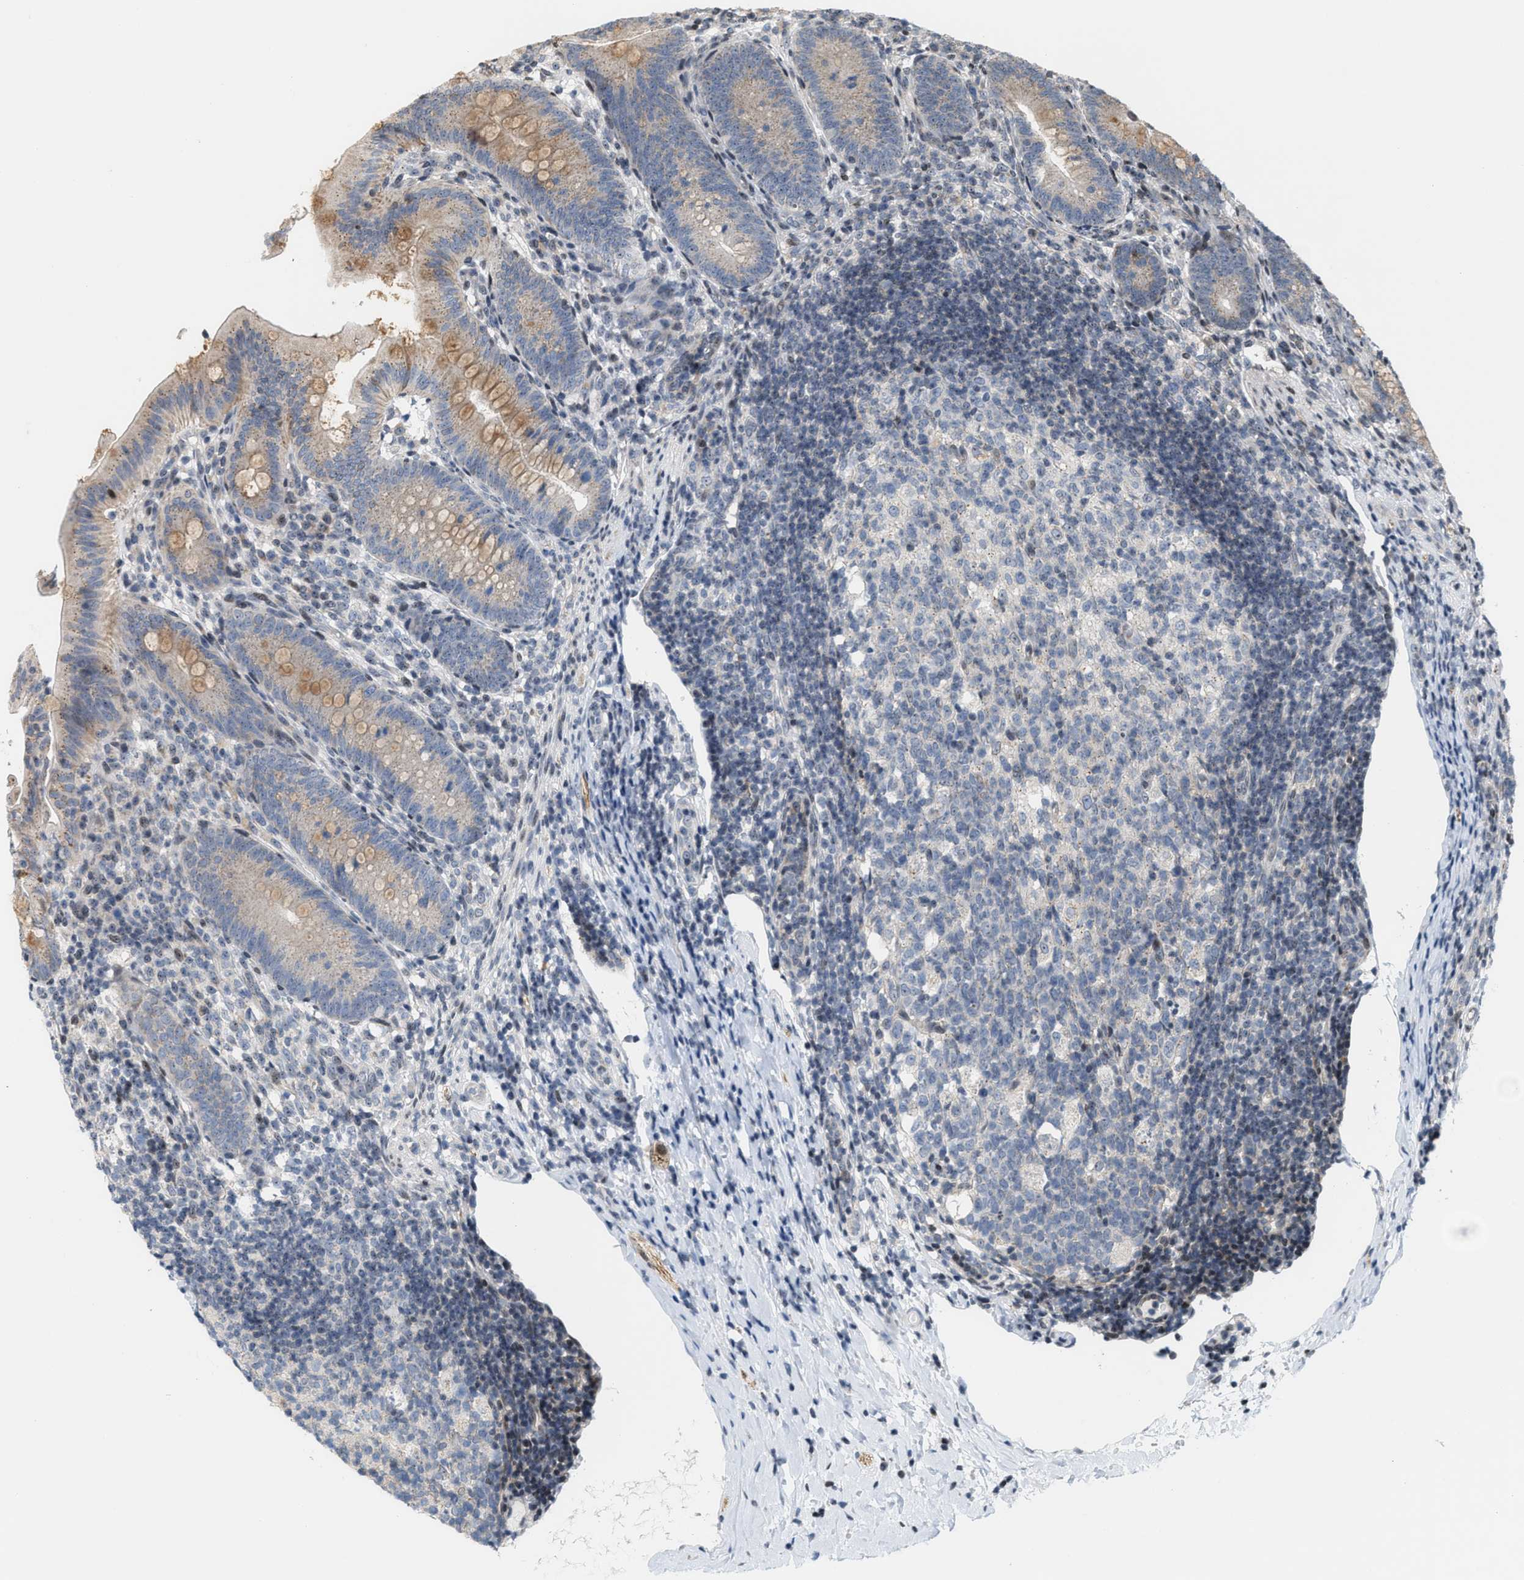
{"staining": {"intensity": "moderate", "quantity": ">75%", "location": "cytoplasmic/membranous"}, "tissue": "appendix", "cell_type": "Glandular cells", "image_type": "normal", "snomed": [{"axis": "morphology", "description": "Normal tissue, NOS"}, {"axis": "topography", "description": "Appendix"}], "caption": "Glandular cells display moderate cytoplasmic/membranous staining in about >75% of cells in normal appendix. The protein is shown in brown color, while the nuclei are stained blue.", "gene": "PDZD2", "patient": {"sex": "male", "age": 1}}